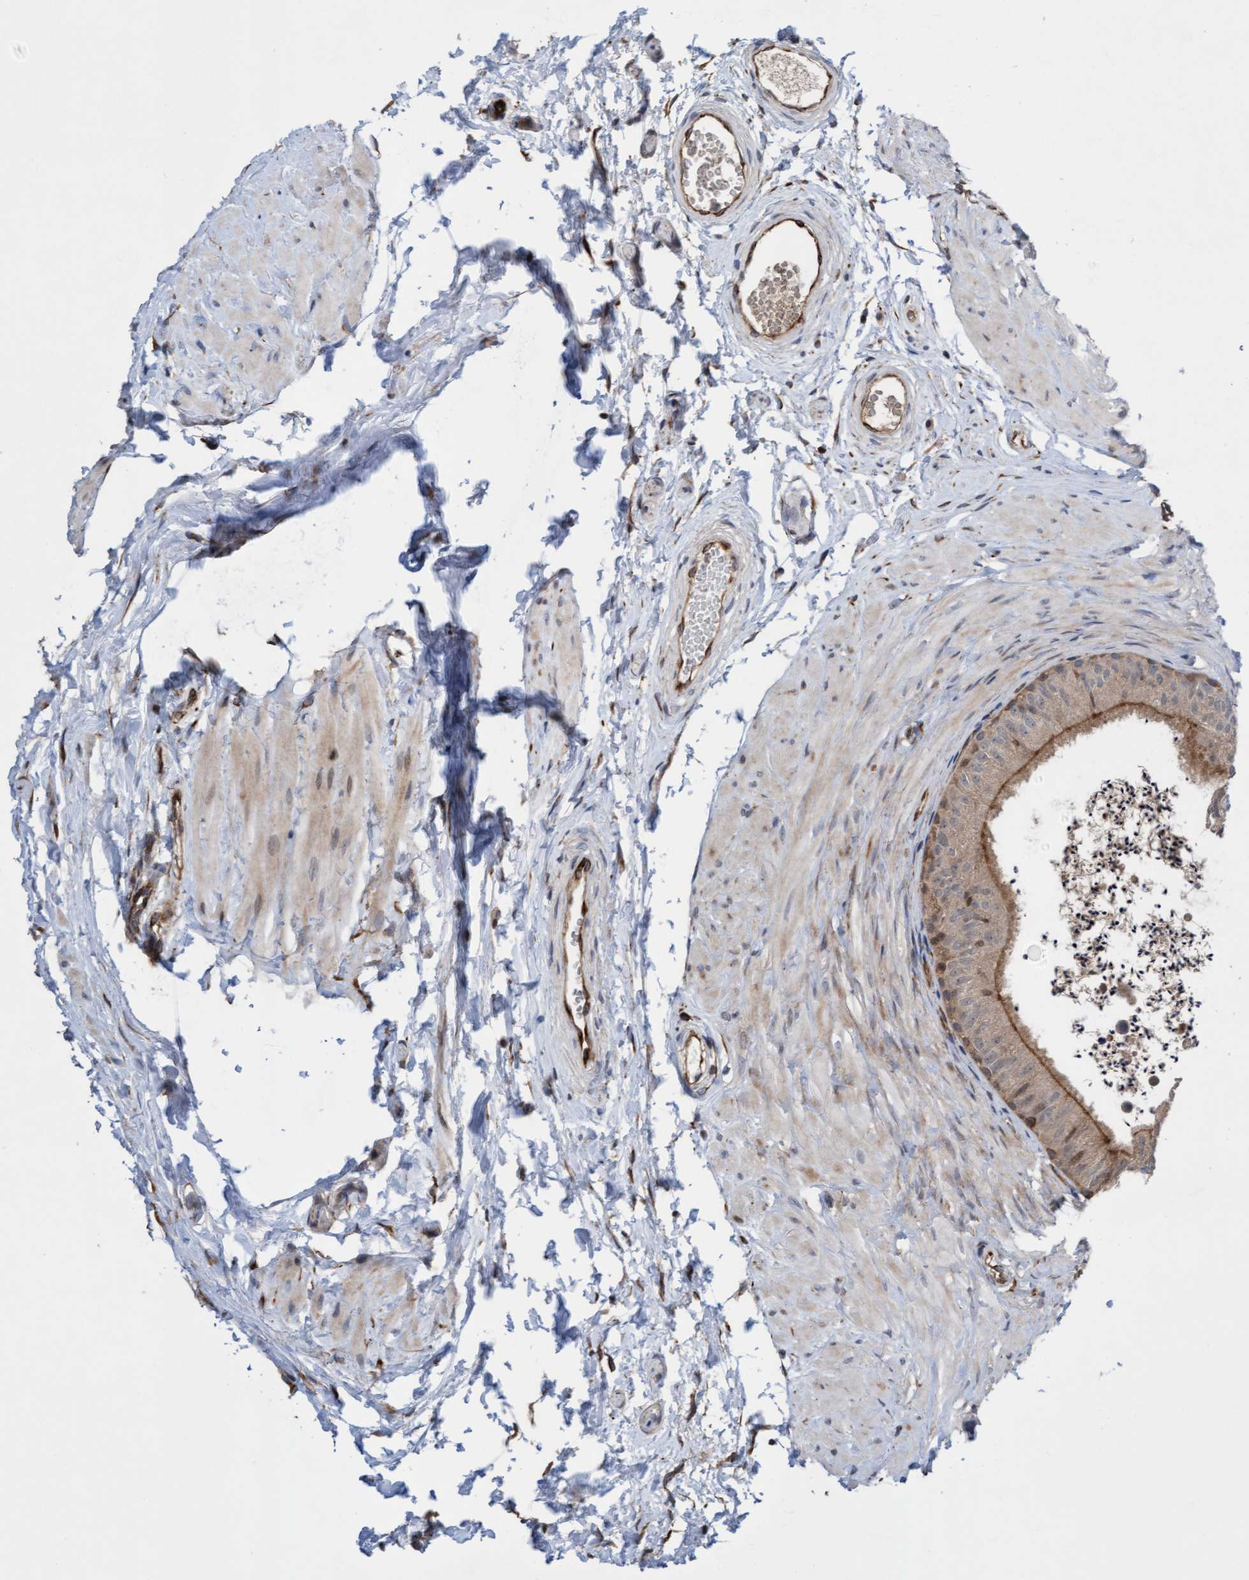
{"staining": {"intensity": "weak", "quantity": ">75%", "location": "cytoplasmic/membranous"}, "tissue": "epididymis", "cell_type": "Glandular cells", "image_type": "normal", "snomed": [{"axis": "morphology", "description": "Normal tissue, NOS"}, {"axis": "topography", "description": "Epididymis"}], "caption": "Immunohistochemistry (IHC) image of unremarkable epididymis: human epididymis stained using IHC shows low levels of weak protein expression localized specifically in the cytoplasmic/membranous of glandular cells, appearing as a cytoplasmic/membranous brown color.", "gene": "ITFG1", "patient": {"sex": "male", "age": 56}}